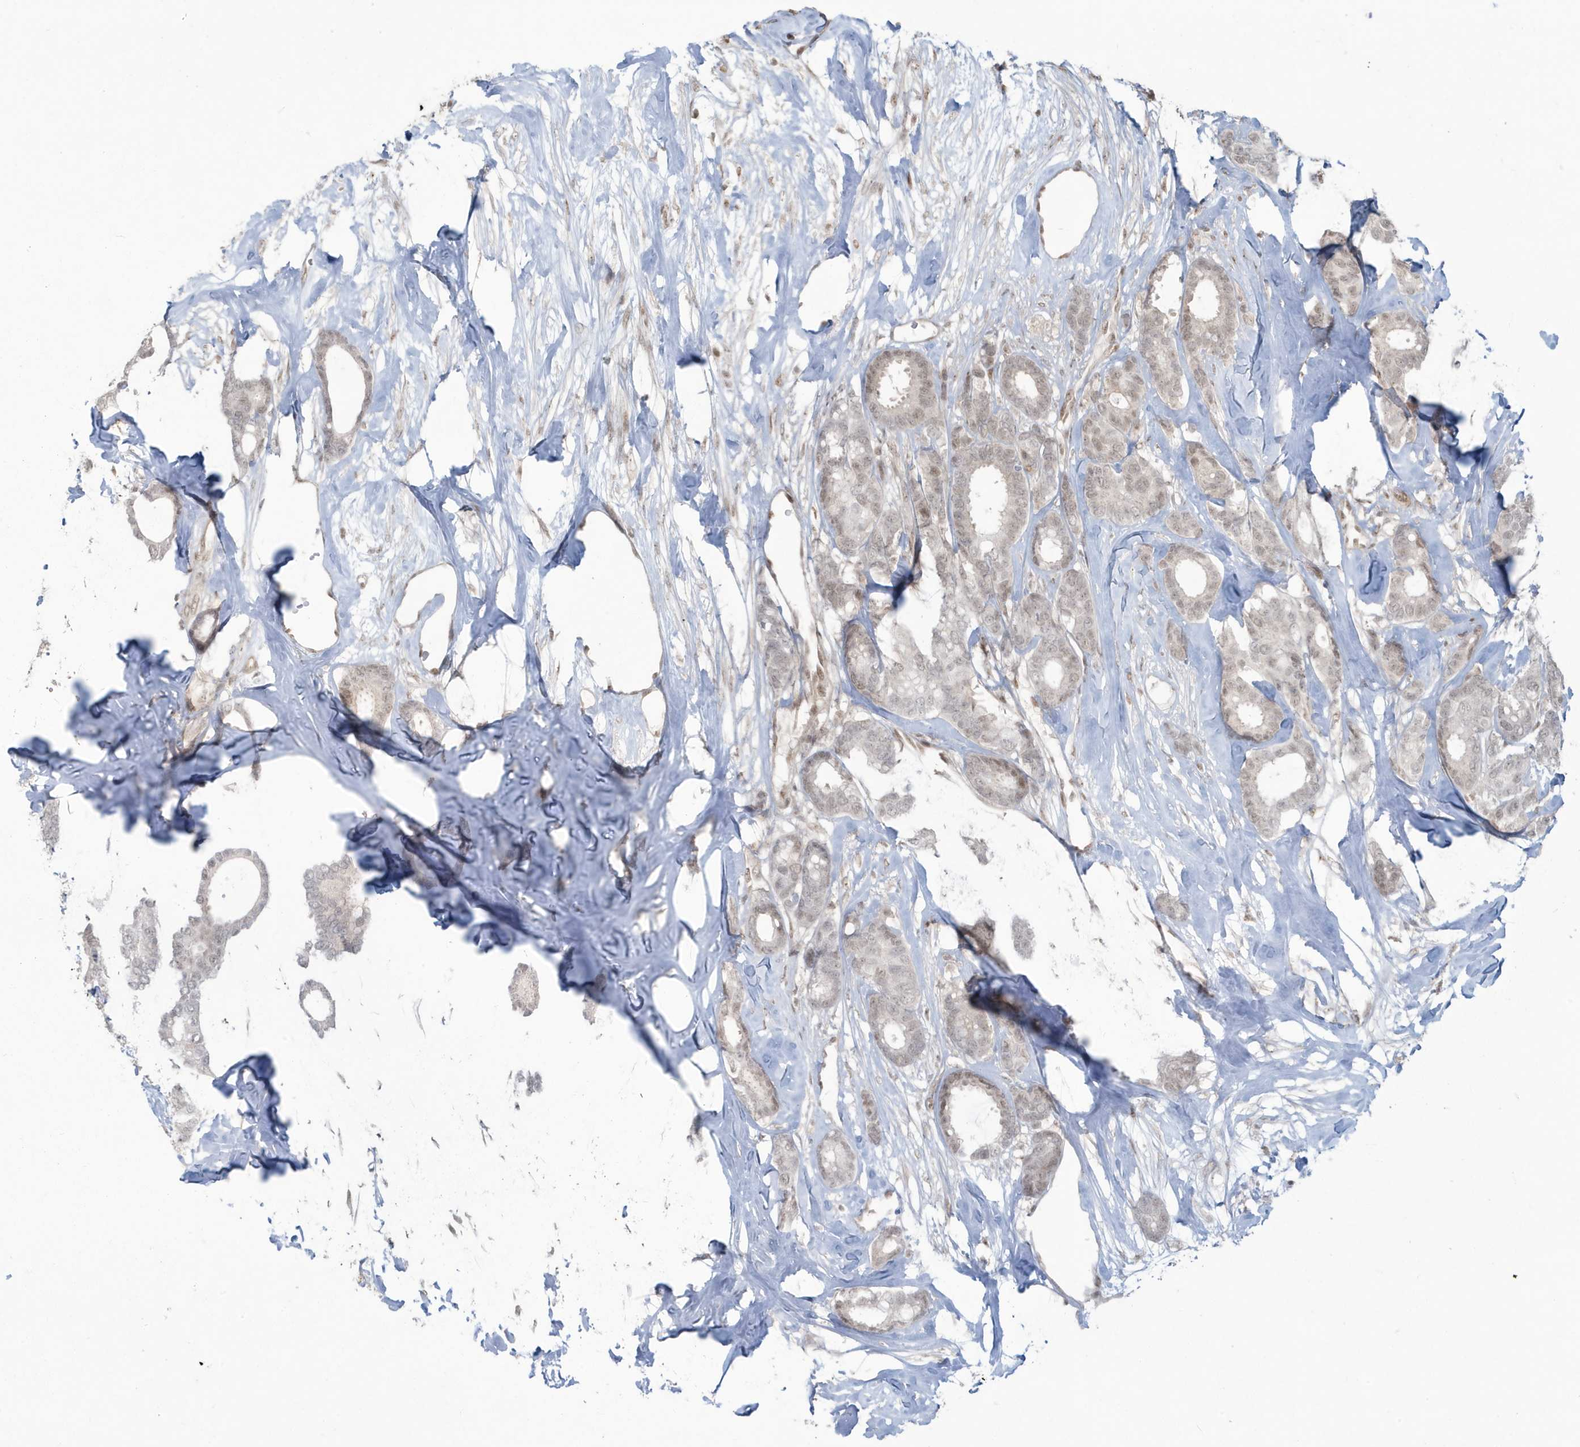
{"staining": {"intensity": "weak", "quantity": "25%-75%", "location": "nuclear"}, "tissue": "breast cancer", "cell_type": "Tumor cells", "image_type": "cancer", "snomed": [{"axis": "morphology", "description": "Duct carcinoma"}, {"axis": "topography", "description": "Breast"}], "caption": "Tumor cells display low levels of weak nuclear expression in about 25%-75% of cells in human breast cancer (intraductal carcinoma).", "gene": "C1orf52", "patient": {"sex": "female", "age": 87}}